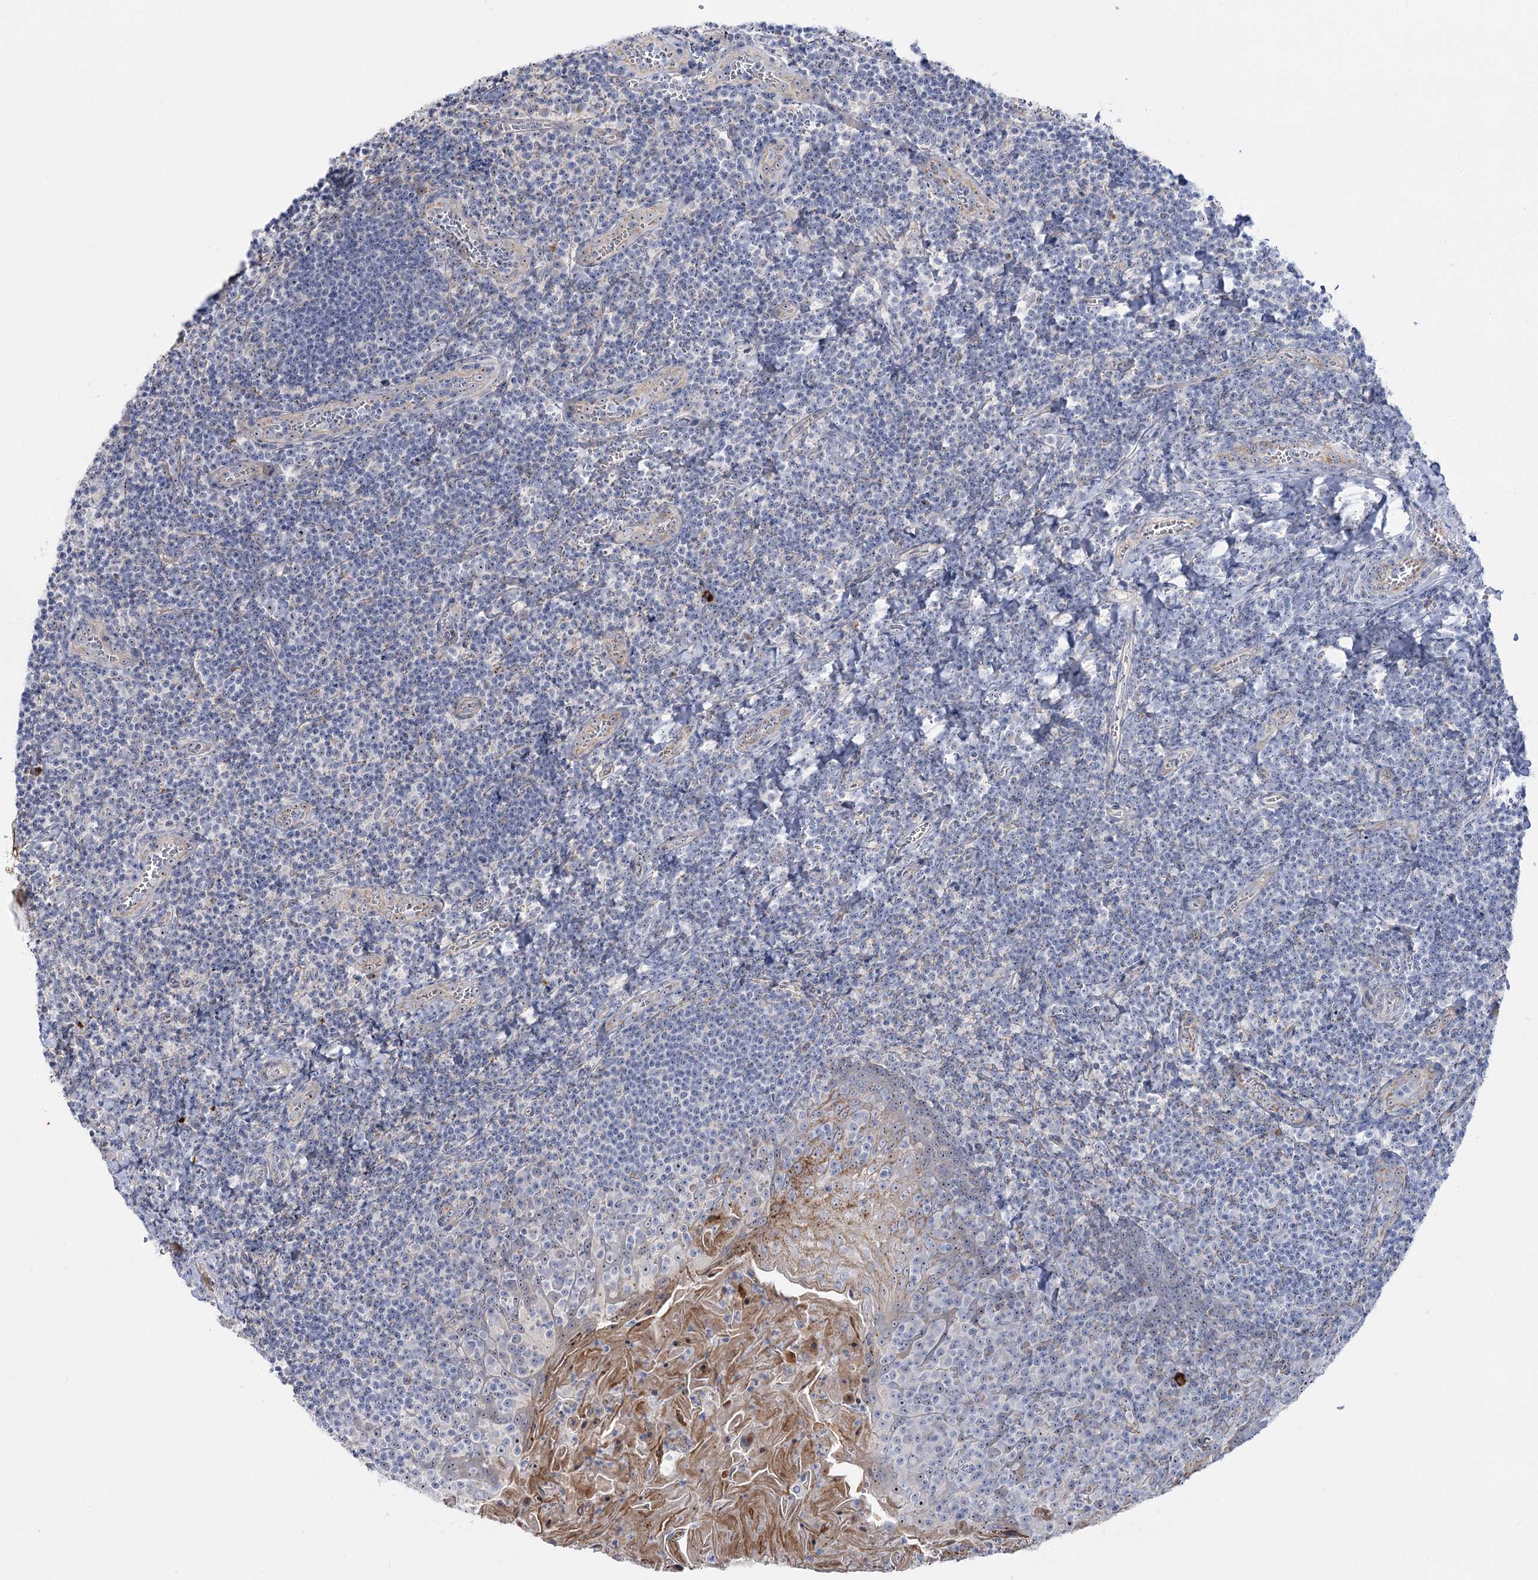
{"staining": {"intensity": "negative", "quantity": "none", "location": "none"}, "tissue": "tonsil", "cell_type": "Germinal center cells", "image_type": "normal", "snomed": [{"axis": "morphology", "description": "Normal tissue, NOS"}, {"axis": "topography", "description": "Tonsil"}], "caption": "Immunohistochemistry (IHC) photomicrograph of normal tonsil: human tonsil stained with DAB shows no significant protein positivity in germinal center cells.", "gene": "SUOX", "patient": {"sex": "male", "age": 27}}